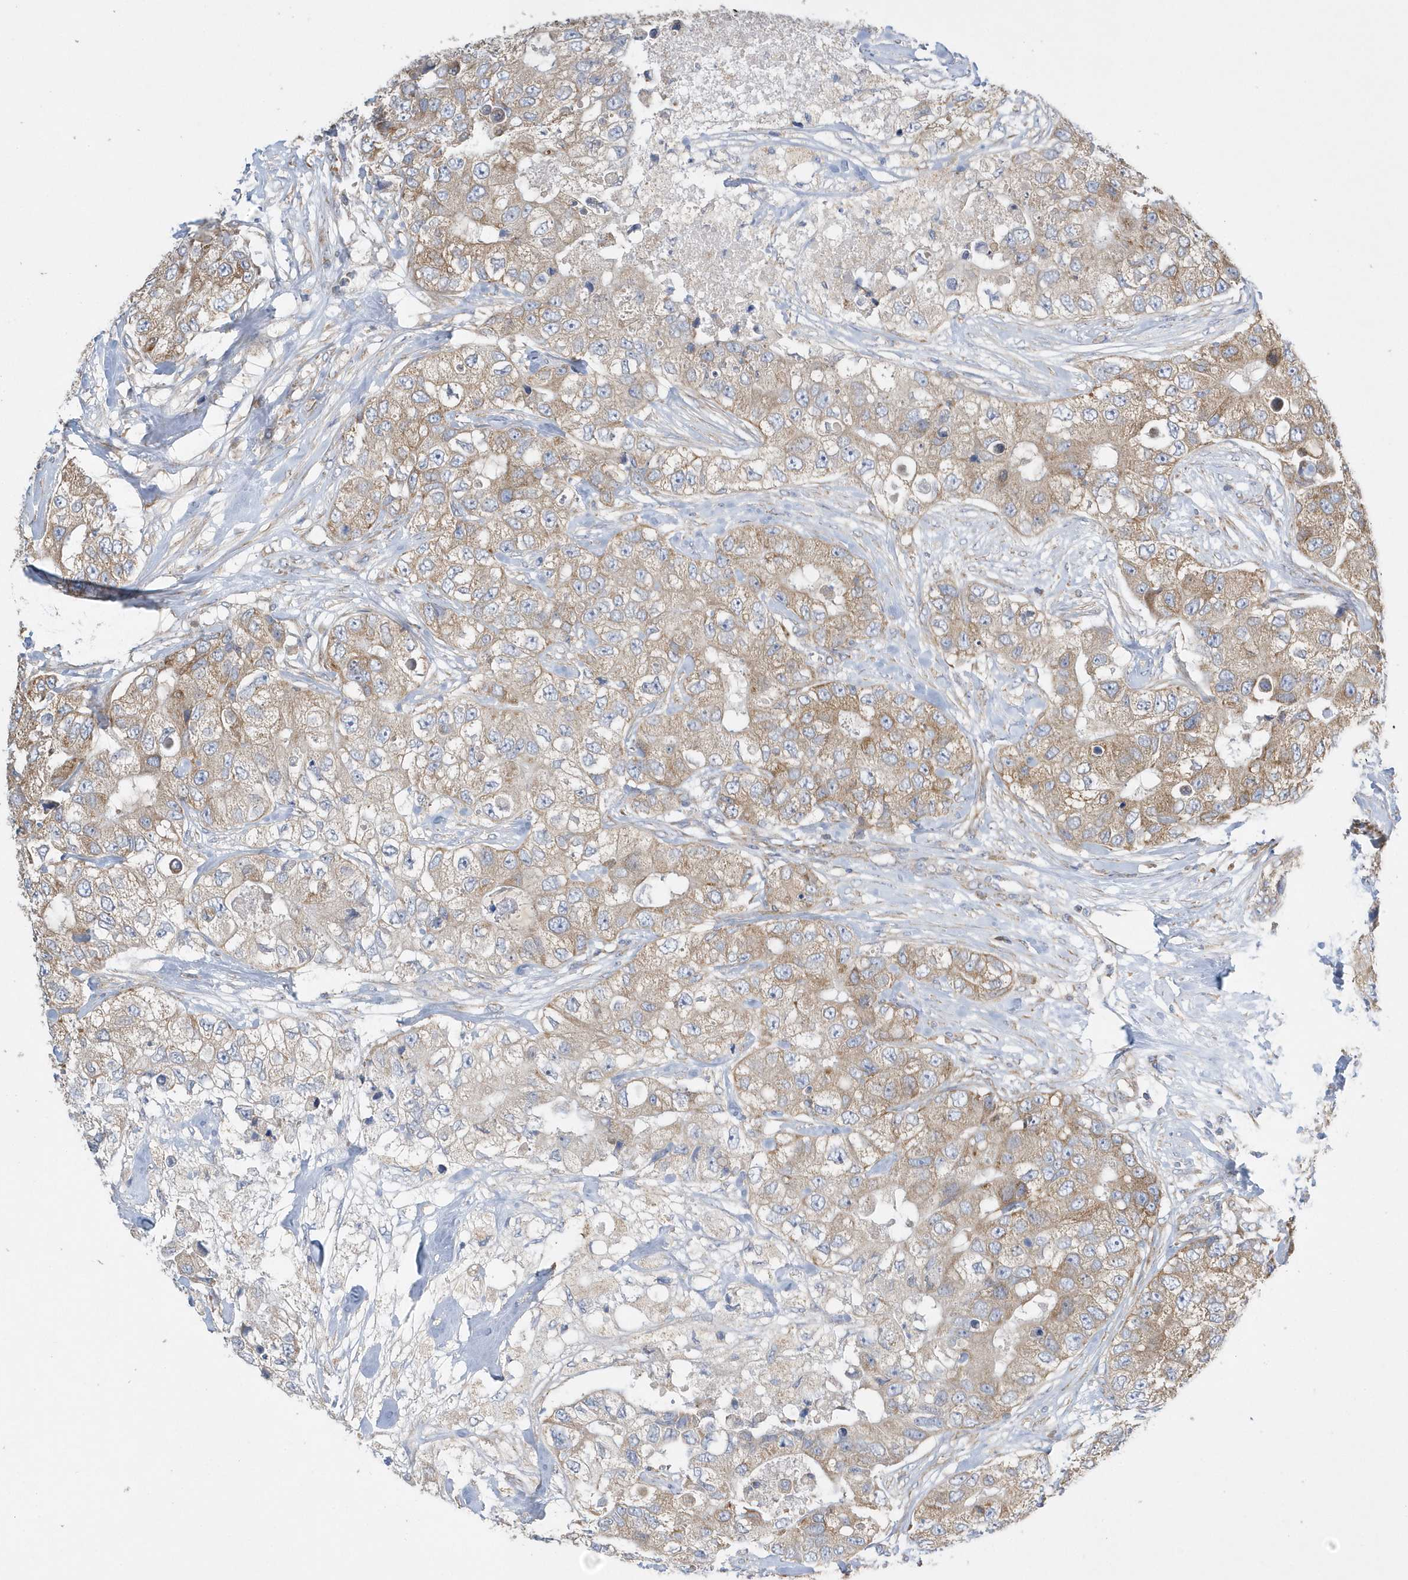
{"staining": {"intensity": "weak", "quantity": ">75%", "location": "cytoplasmic/membranous"}, "tissue": "breast cancer", "cell_type": "Tumor cells", "image_type": "cancer", "snomed": [{"axis": "morphology", "description": "Duct carcinoma"}, {"axis": "topography", "description": "Breast"}], "caption": "The micrograph shows staining of breast invasive ductal carcinoma, revealing weak cytoplasmic/membranous protein expression (brown color) within tumor cells.", "gene": "SPATA5", "patient": {"sex": "female", "age": 62}}